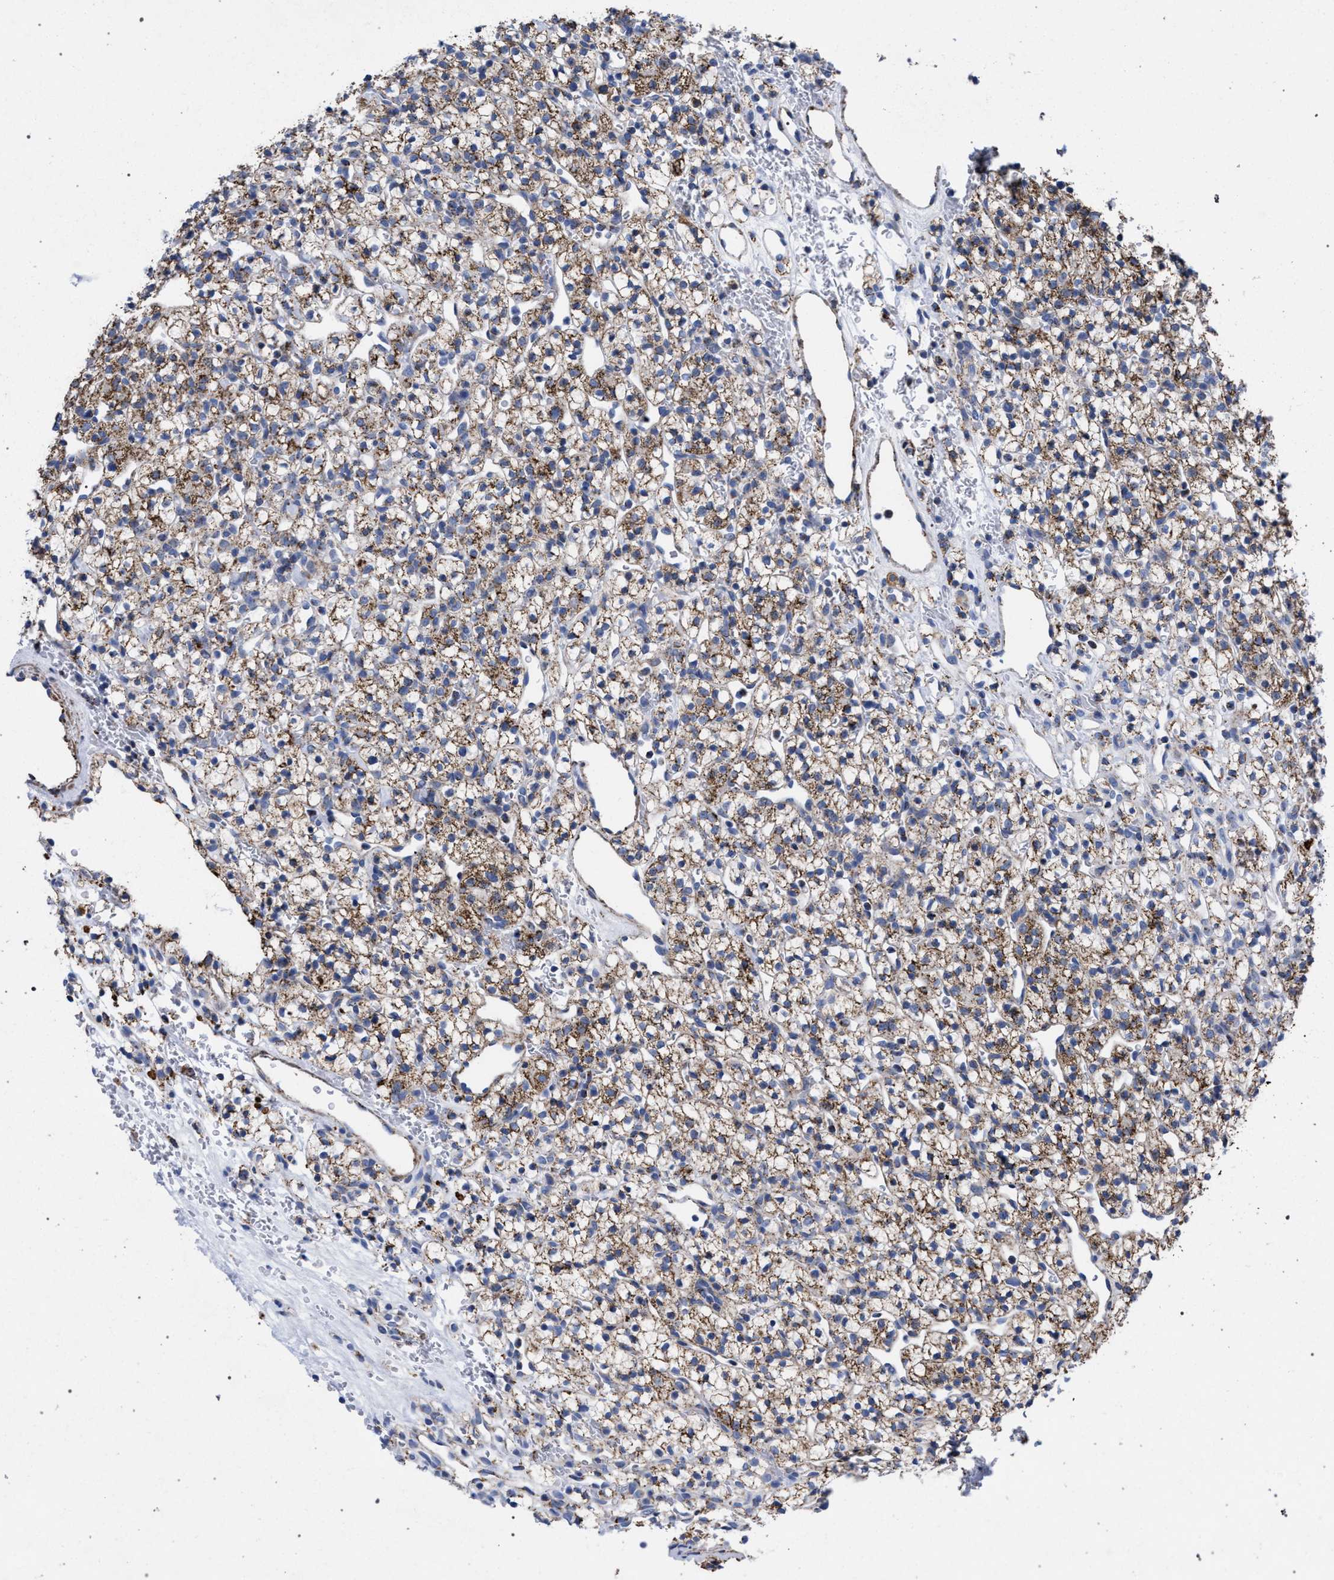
{"staining": {"intensity": "moderate", "quantity": ">75%", "location": "cytoplasmic/membranous"}, "tissue": "renal cancer", "cell_type": "Tumor cells", "image_type": "cancer", "snomed": [{"axis": "morphology", "description": "Adenocarcinoma, NOS"}, {"axis": "topography", "description": "Kidney"}], "caption": "Renal cancer (adenocarcinoma) was stained to show a protein in brown. There is medium levels of moderate cytoplasmic/membranous positivity in about >75% of tumor cells. Nuclei are stained in blue.", "gene": "ACADS", "patient": {"sex": "female", "age": 57}}